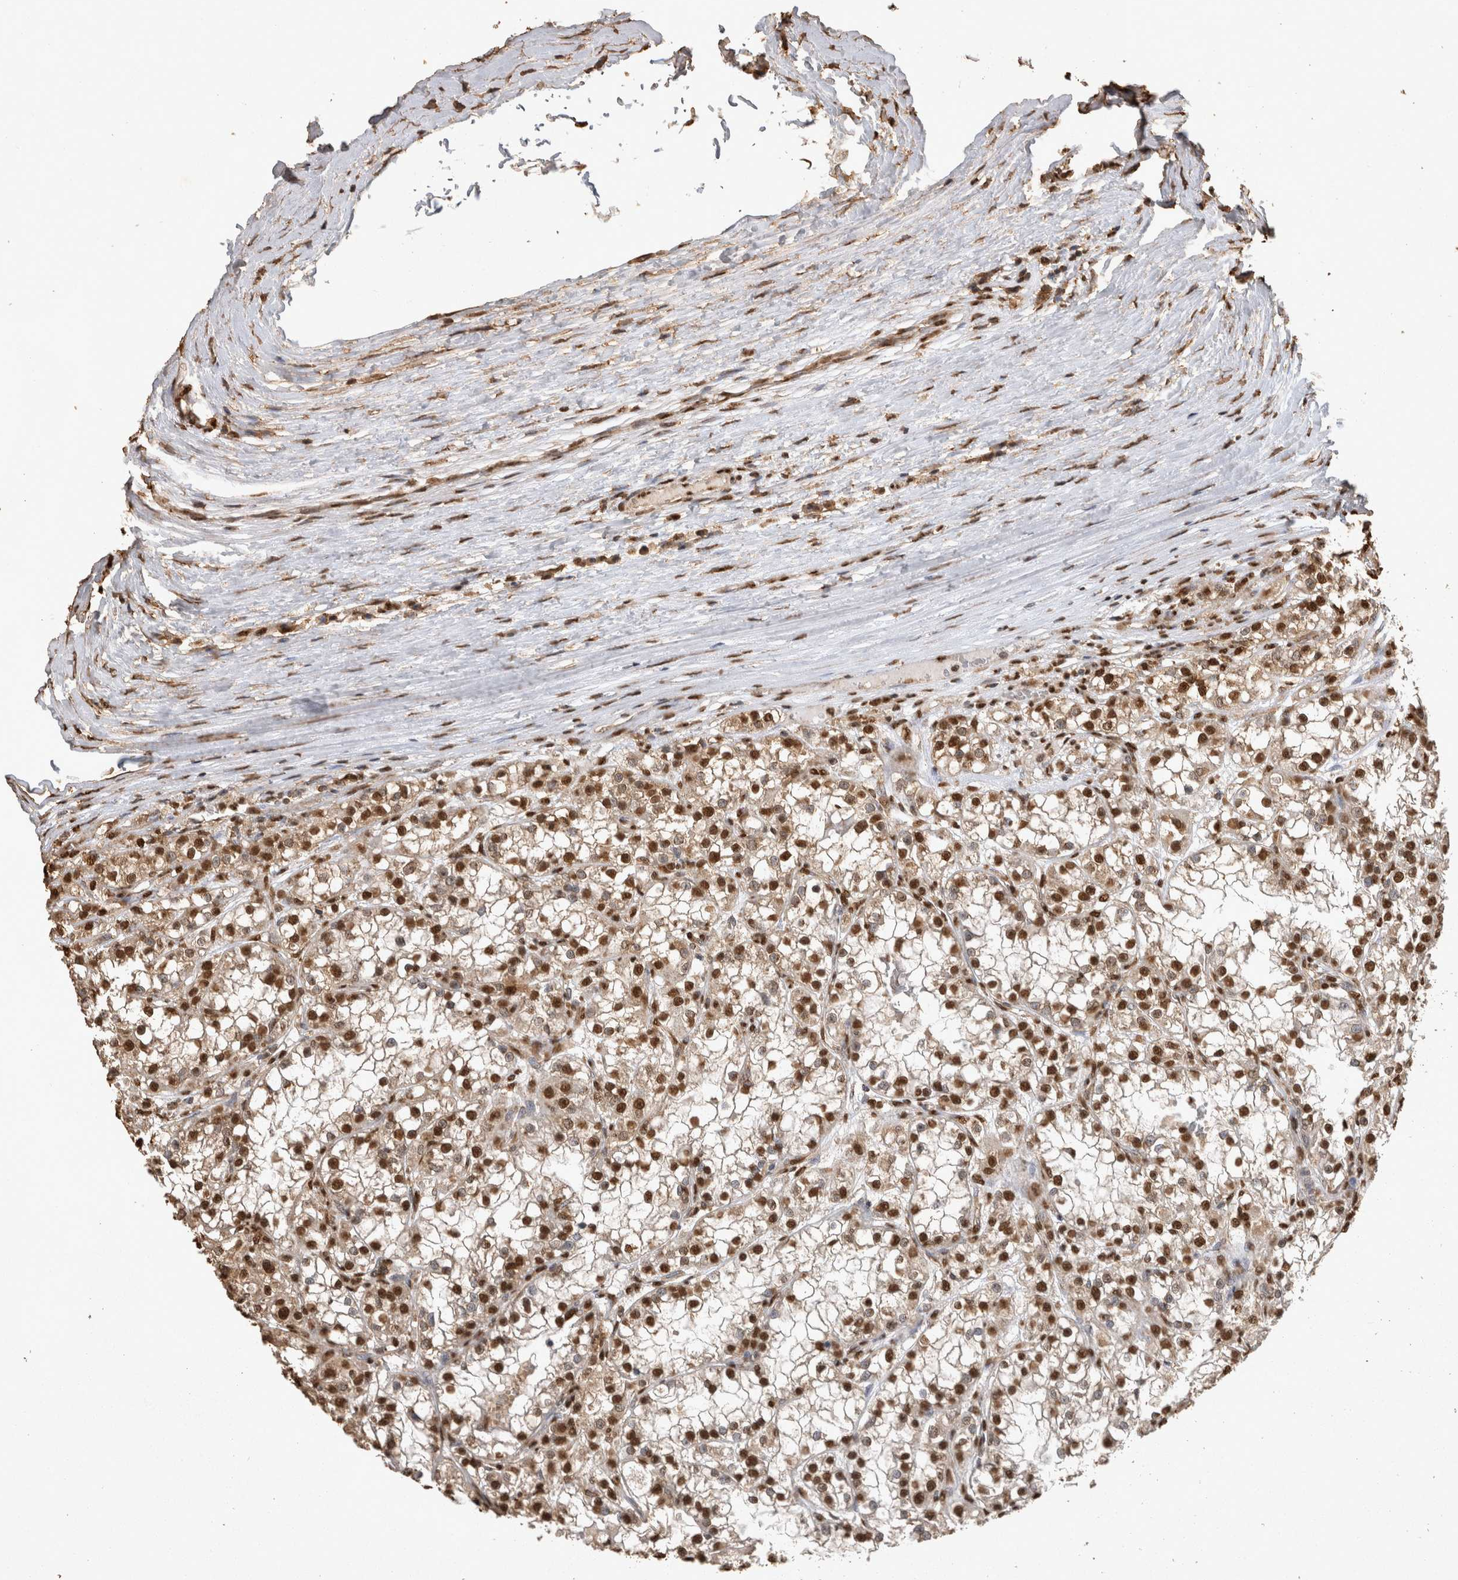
{"staining": {"intensity": "strong", "quantity": ">75%", "location": "nuclear"}, "tissue": "renal cancer", "cell_type": "Tumor cells", "image_type": "cancer", "snomed": [{"axis": "morphology", "description": "Adenocarcinoma, NOS"}, {"axis": "topography", "description": "Kidney"}], "caption": "Immunohistochemical staining of human renal adenocarcinoma exhibits high levels of strong nuclear protein staining in about >75% of tumor cells.", "gene": "OAS2", "patient": {"sex": "female", "age": 52}}